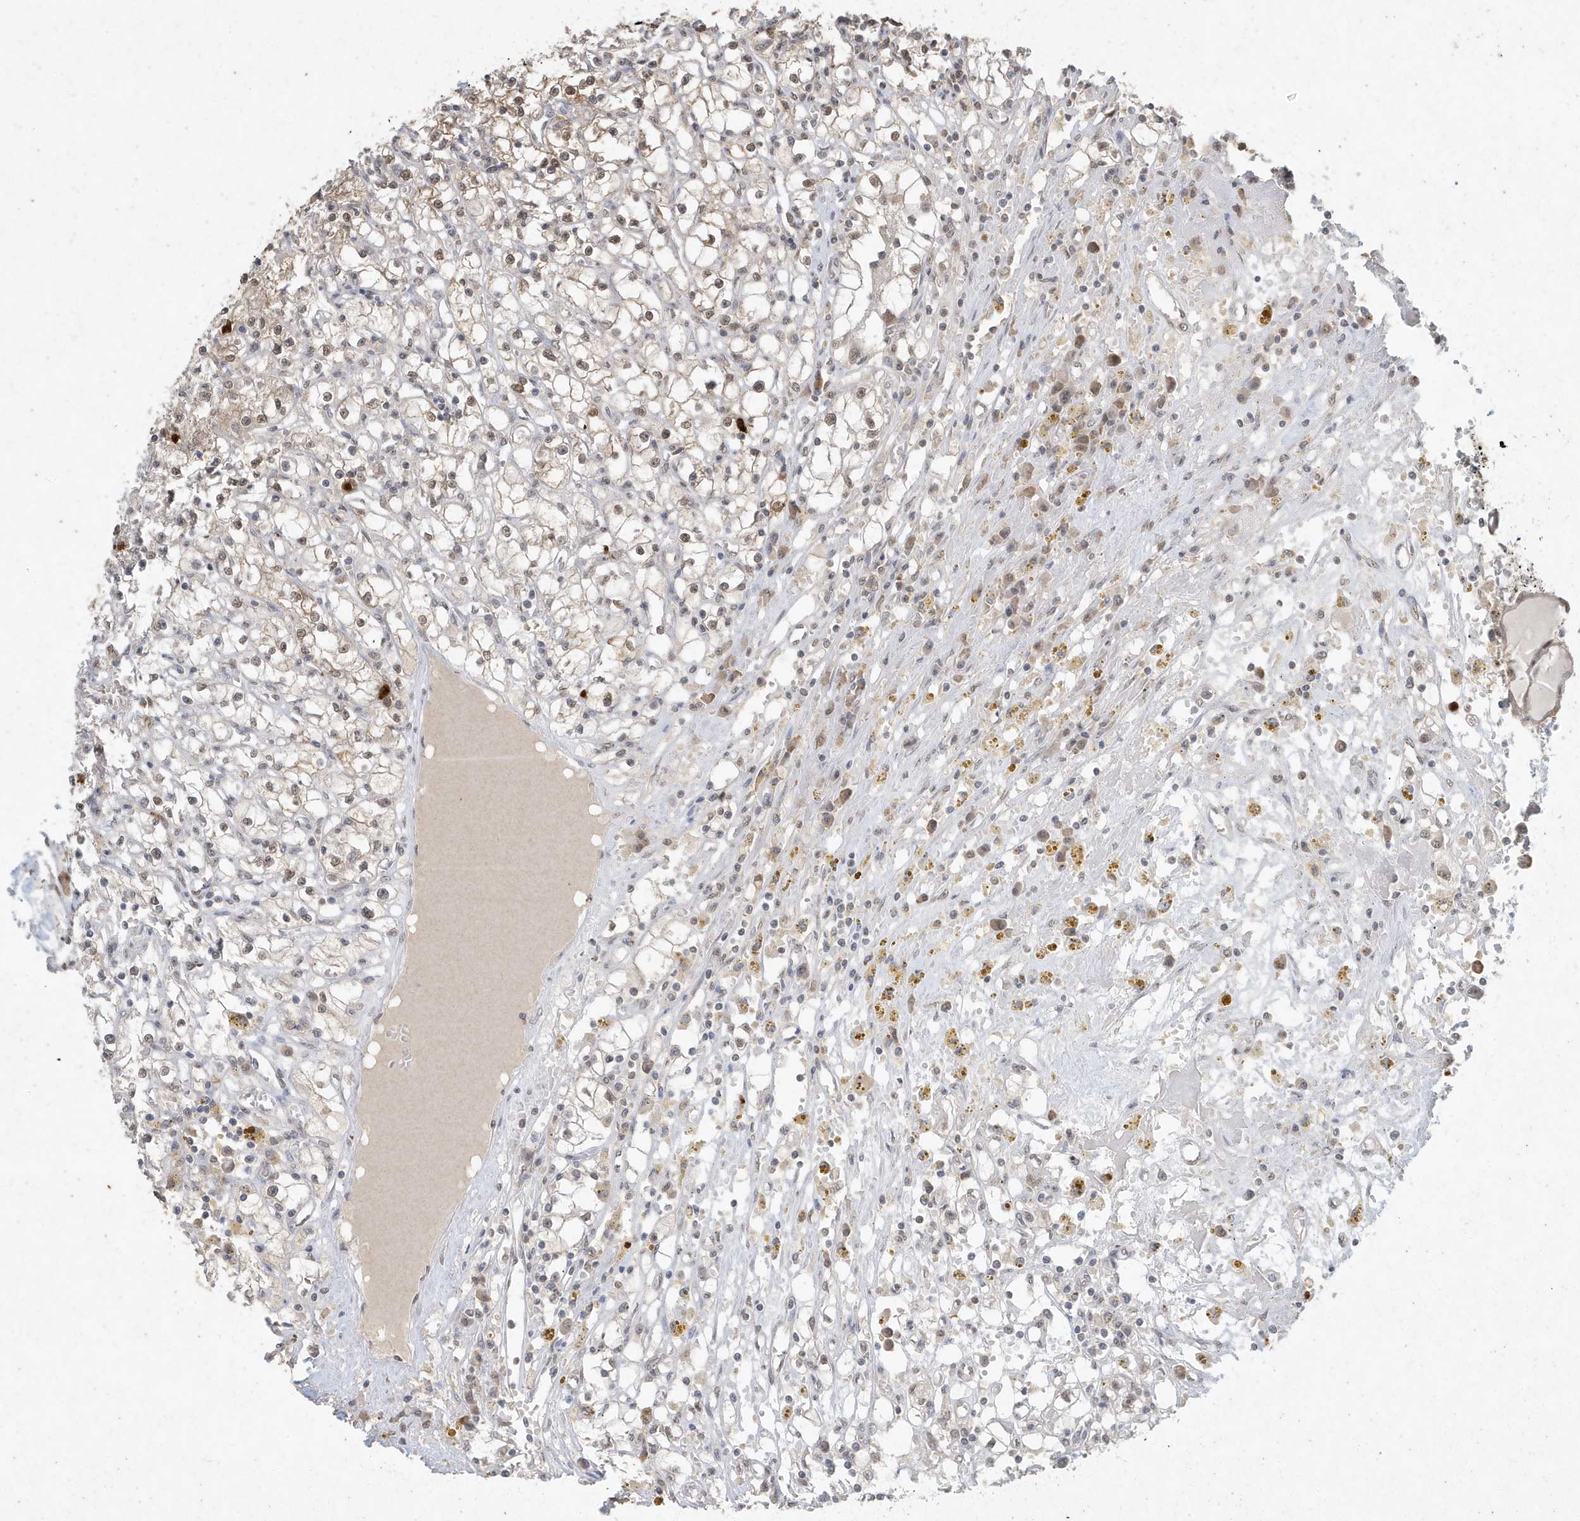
{"staining": {"intensity": "weak", "quantity": "<25%", "location": "nuclear"}, "tissue": "renal cancer", "cell_type": "Tumor cells", "image_type": "cancer", "snomed": [{"axis": "morphology", "description": "Adenocarcinoma, NOS"}, {"axis": "topography", "description": "Kidney"}], "caption": "Tumor cells are negative for brown protein staining in renal cancer.", "gene": "DEFA1", "patient": {"sex": "male", "age": 56}}